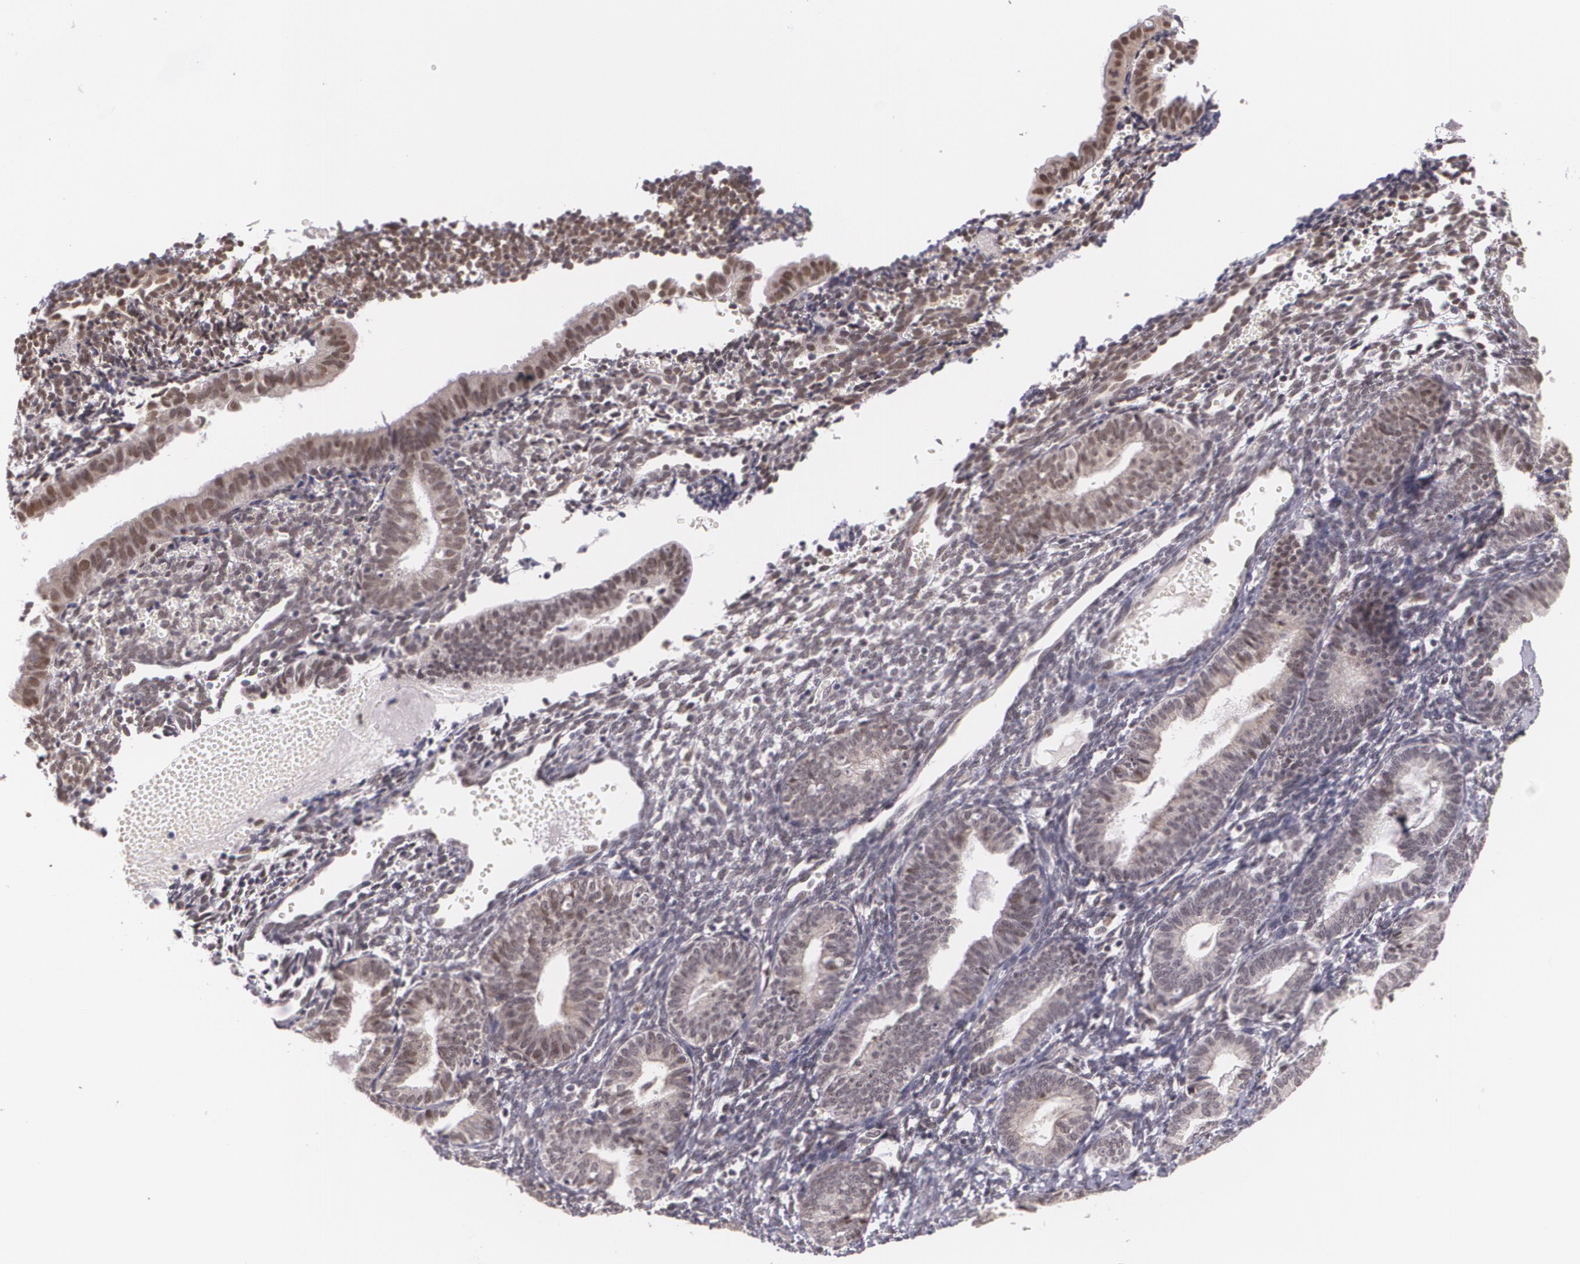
{"staining": {"intensity": "weak", "quantity": "<25%", "location": "nuclear"}, "tissue": "endometrium", "cell_type": "Cells in endometrial stroma", "image_type": "normal", "snomed": [{"axis": "morphology", "description": "Normal tissue, NOS"}, {"axis": "topography", "description": "Endometrium"}], "caption": "Immunohistochemistry micrograph of benign human endometrium stained for a protein (brown), which shows no staining in cells in endometrial stroma.", "gene": "ALX1", "patient": {"sex": "female", "age": 61}}